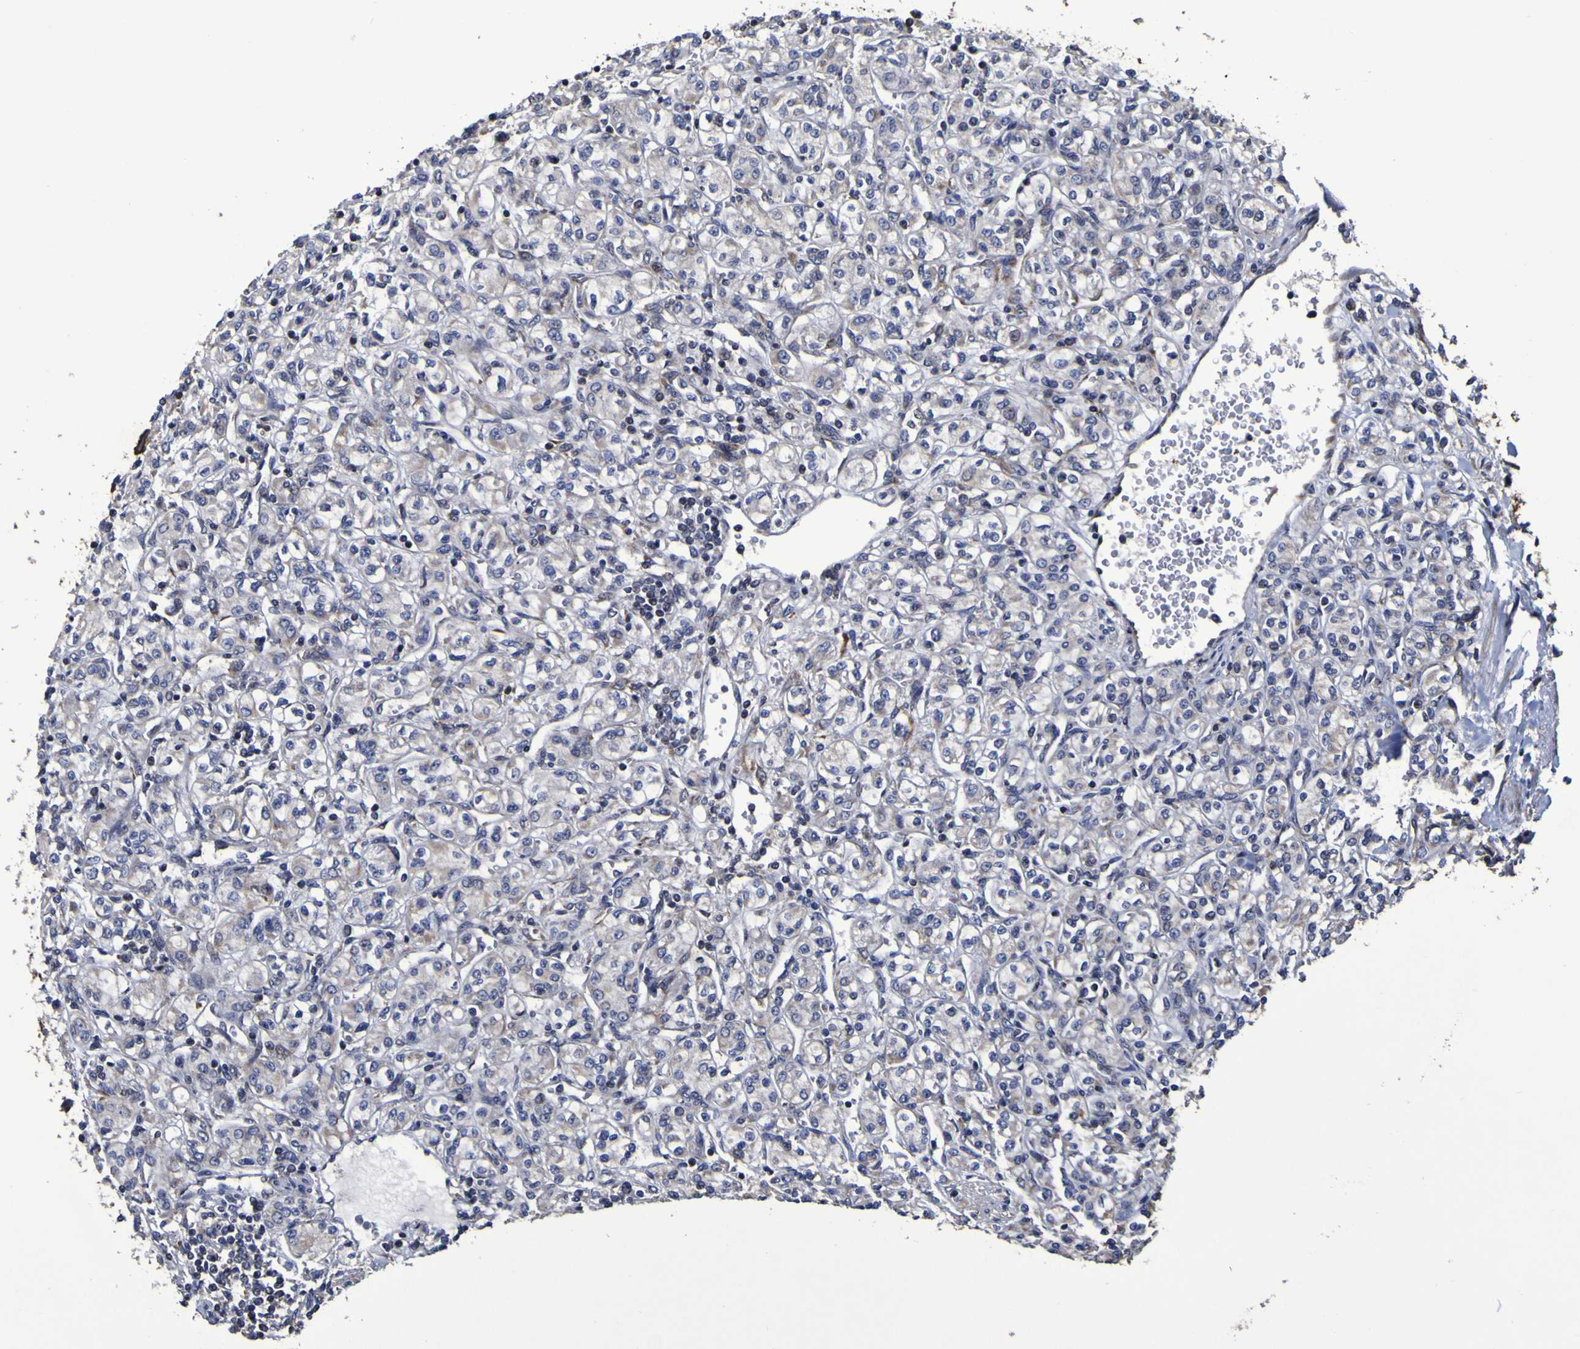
{"staining": {"intensity": "negative", "quantity": "none", "location": "none"}, "tissue": "renal cancer", "cell_type": "Tumor cells", "image_type": "cancer", "snomed": [{"axis": "morphology", "description": "Adenocarcinoma, NOS"}, {"axis": "topography", "description": "Kidney"}], "caption": "This image is of adenocarcinoma (renal) stained with immunohistochemistry to label a protein in brown with the nuclei are counter-stained blue. There is no expression in tumor cells. Brightfield microscopy of immunohistochemistry stained with DAB (brown) and hematoxylin (blue), captured at high magnification.", "gene": "P3H1", "patient": {"sex": "male", "age": 77}}